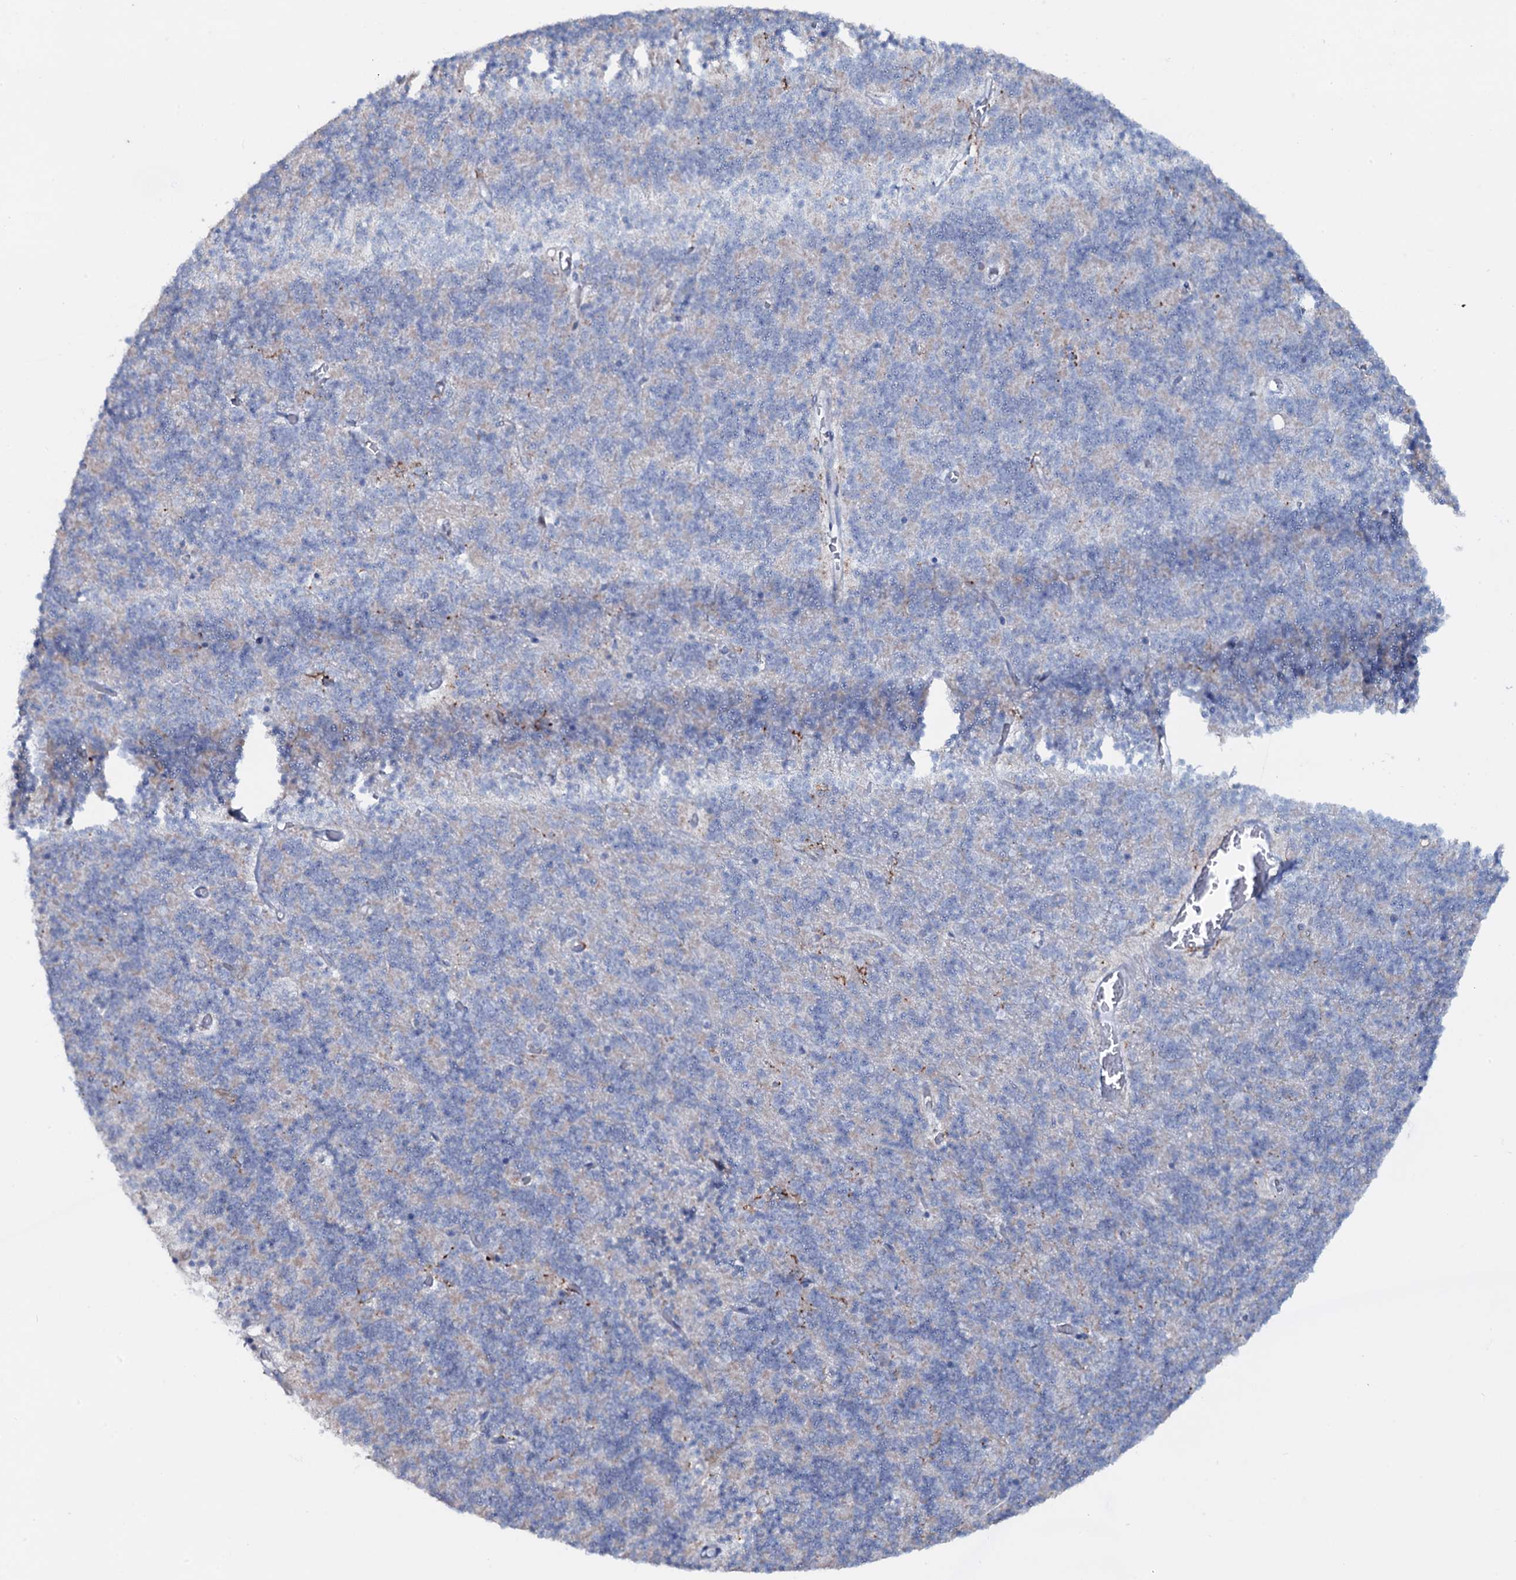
{"staining": {"intensity": "weak", "quantity": "<25%", "location": "cytoplasmic/membranous"}, "tissue": "cerebellum", "cell_type": "Cells in granular layer", "image_type": "normal", "snomed": [{"axis": "morphology", "description": "Normal tissue, NOS"}, {"axis": "topography", "description": "Cerebellum"}], "caption": "The image demonstrates no staining of cells in granular layer in benign cerebellum. (Immunohistochemistry (ihc), brightfield microscopy, high magnification).", "gene": "OSBPL2", "patient": {"sex": "male", "age": 54}}